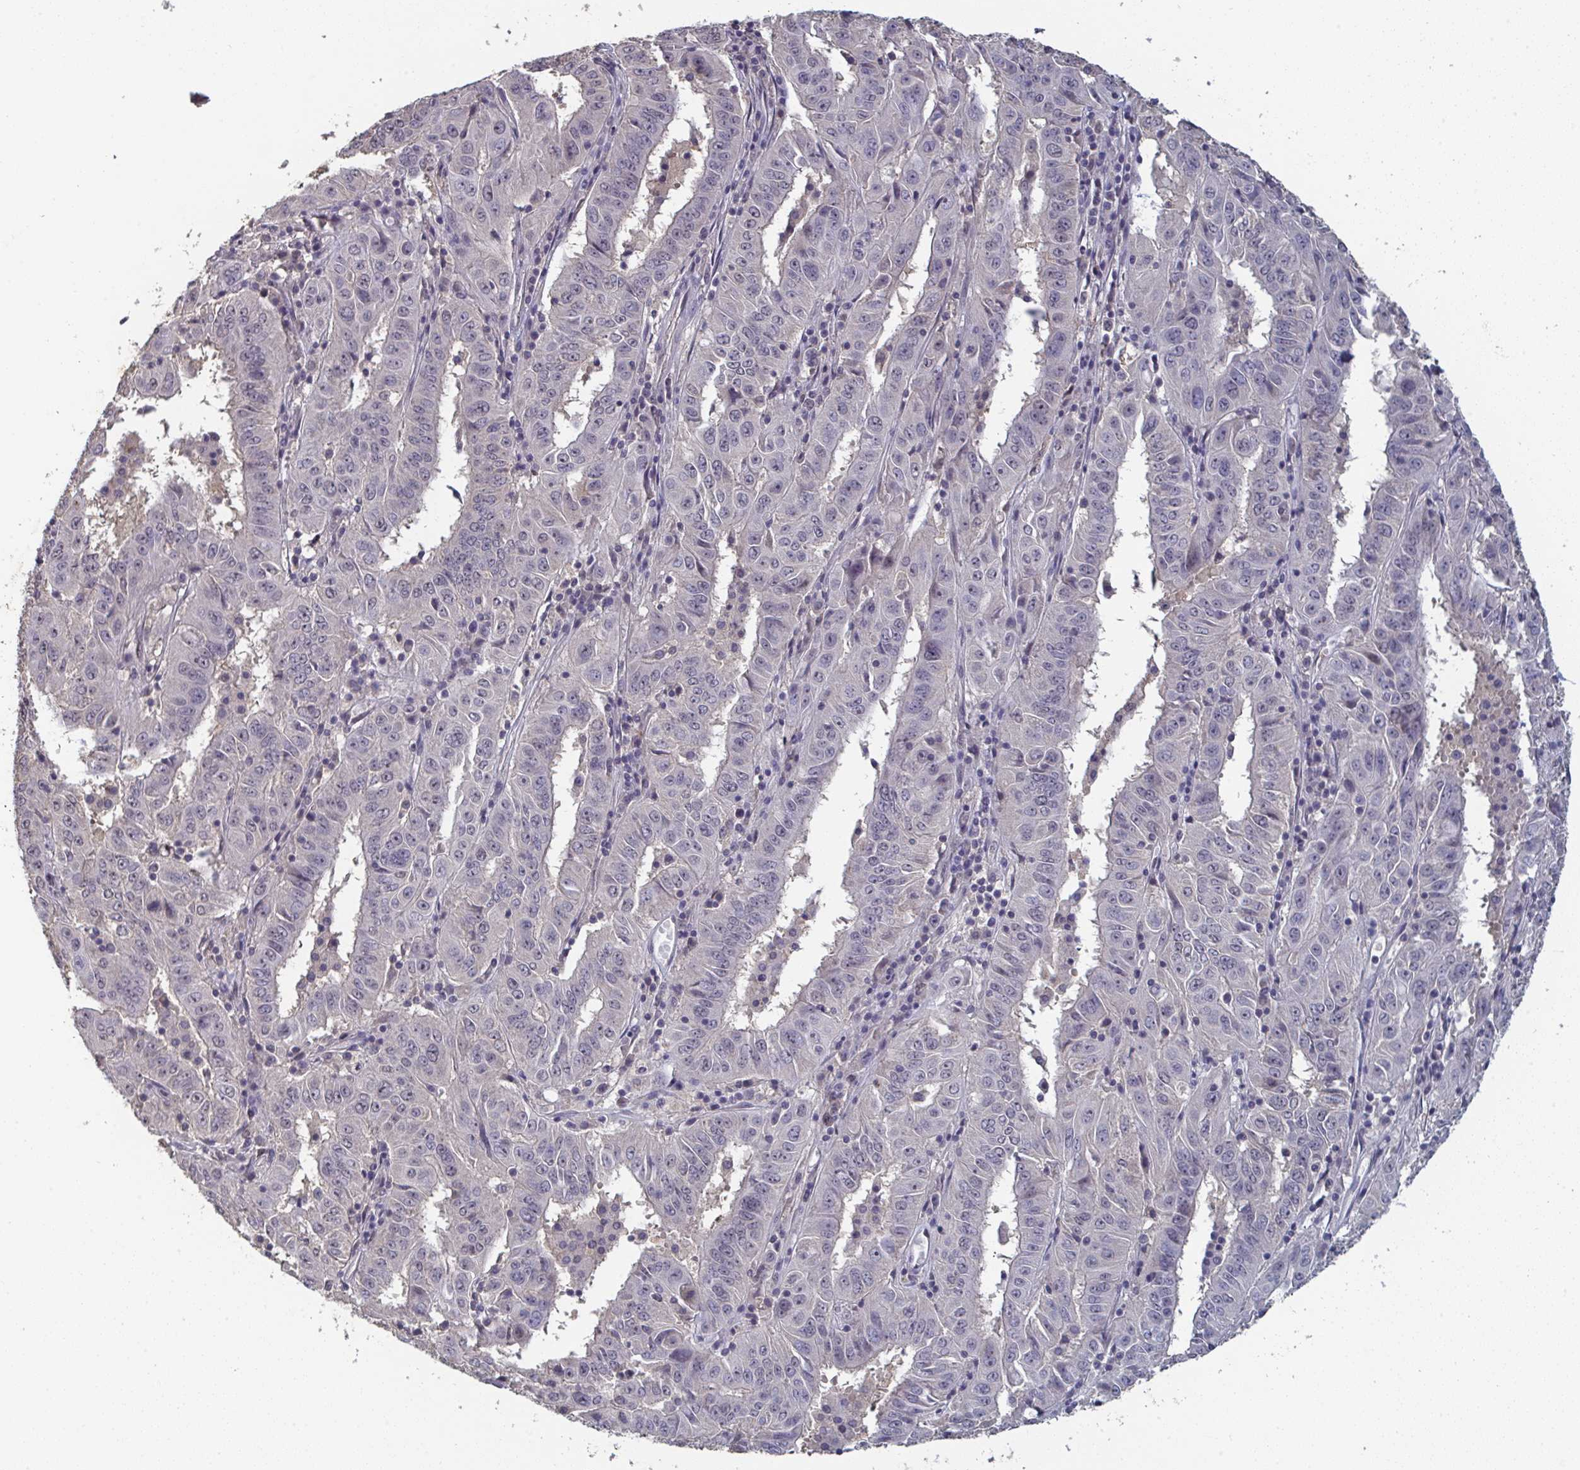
{"staining": {"intensity": "negative", "quantity": "none", "location": "none"}, "tissue": "pancreatic cancer", "cell_type": "Tumor cells", "image_type": "cancer", "snomed": [{"axis": "morphology", "description": "Adenocarcinoma, NOS"}, {"axis": "topography", "description": "Pancreas"}], "caption": "The immunohistochemistry (IHC) photomicrograph has no significant positivity in tumor cells of pancreatic cancer tissue.", "gene": "LIX1", "patient": {"sex": "male", "age": 63}}